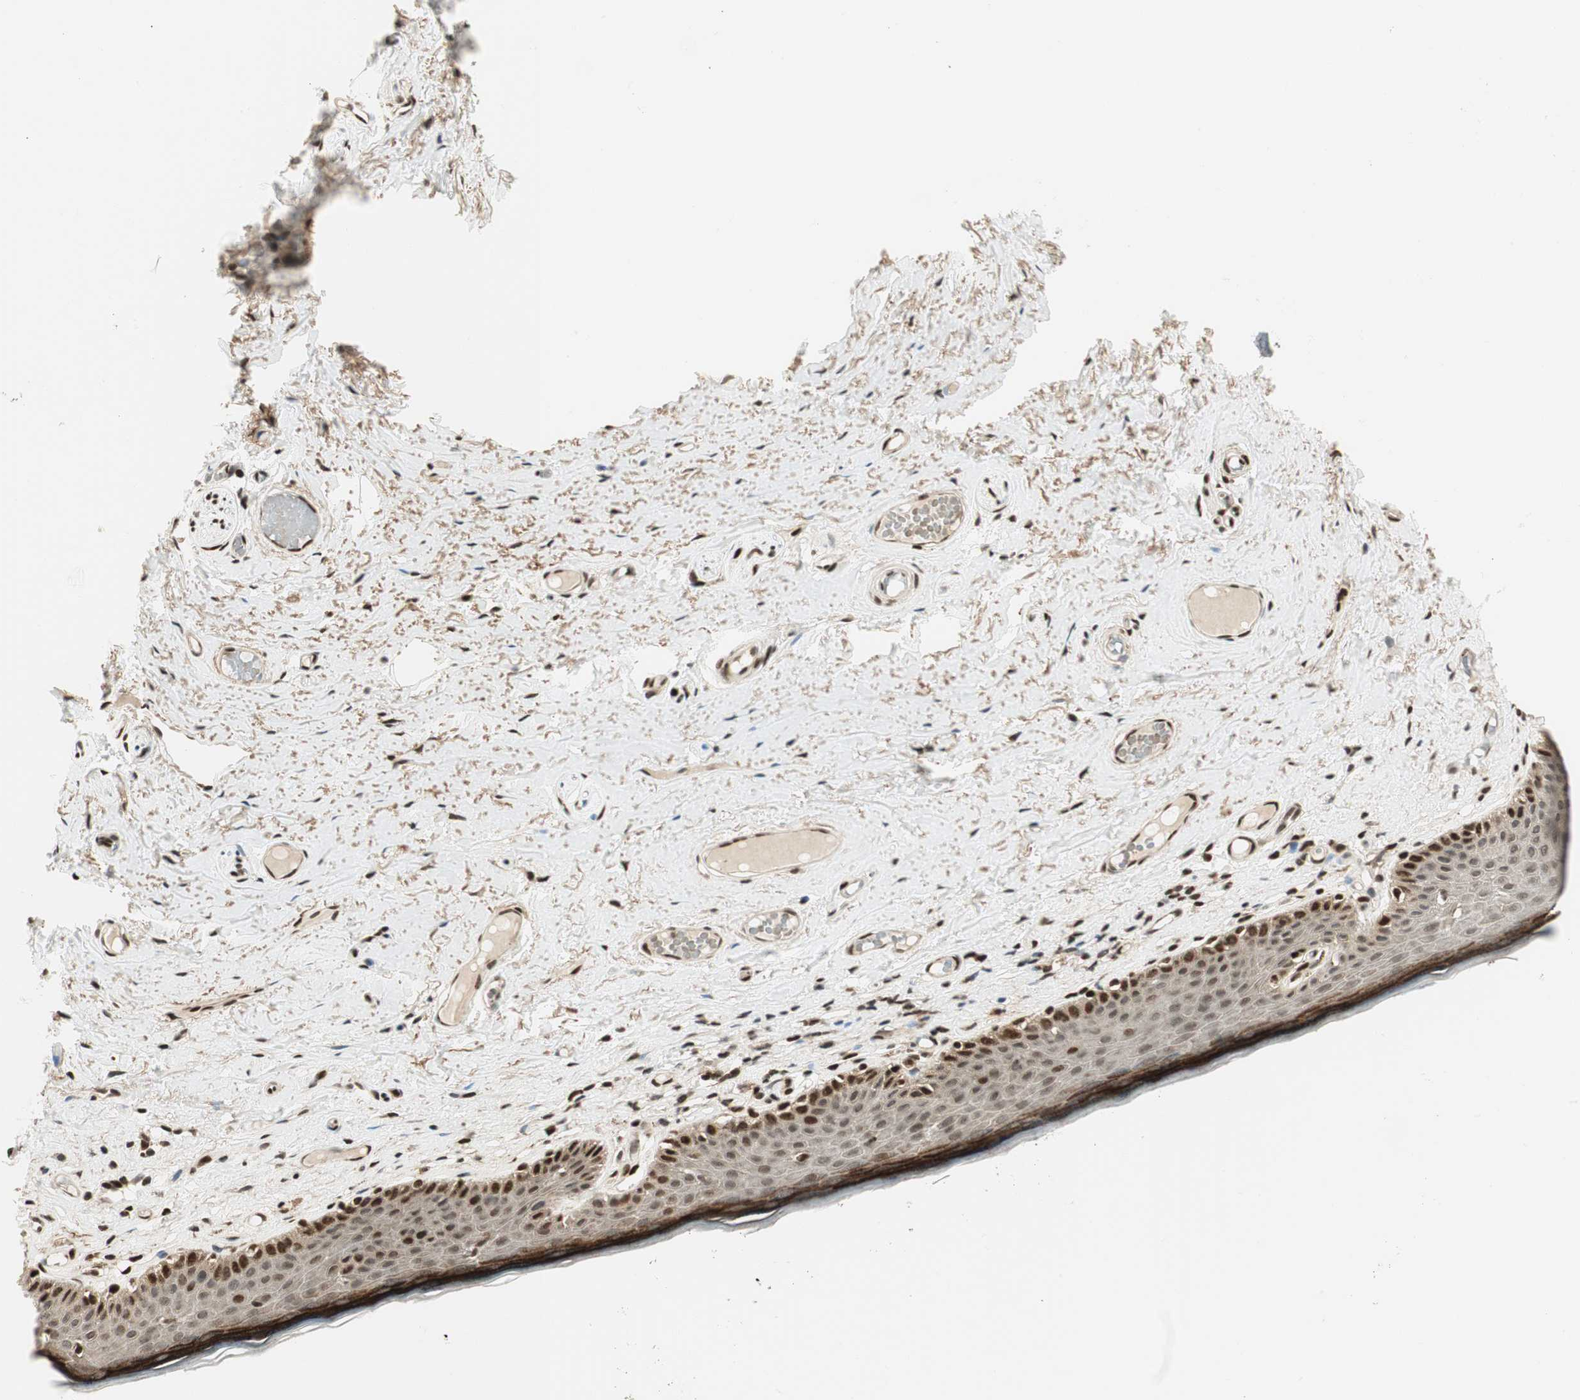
{"staining": {"intensity": "strong", "quantity": ">75%", "location": "cytoplasmic/membranous,nuclear"}, "tissue": "skin", "cell_type": "Epidermal cells", "image_type": "normal", "snomed": [{"axis": "morphology", "description": "Normal tissue, NOS"}, {"axis": "topography", "description": "Vulva"}], "caption": "Strong cytoplasmic/membranous,nuclear positivity for a protein is appreciated in about >75% of epidermal cells of unremarkable skin using immunohistochemistry.", "gene": "RING1", "patient": {"sex": "female", "age": 54}}